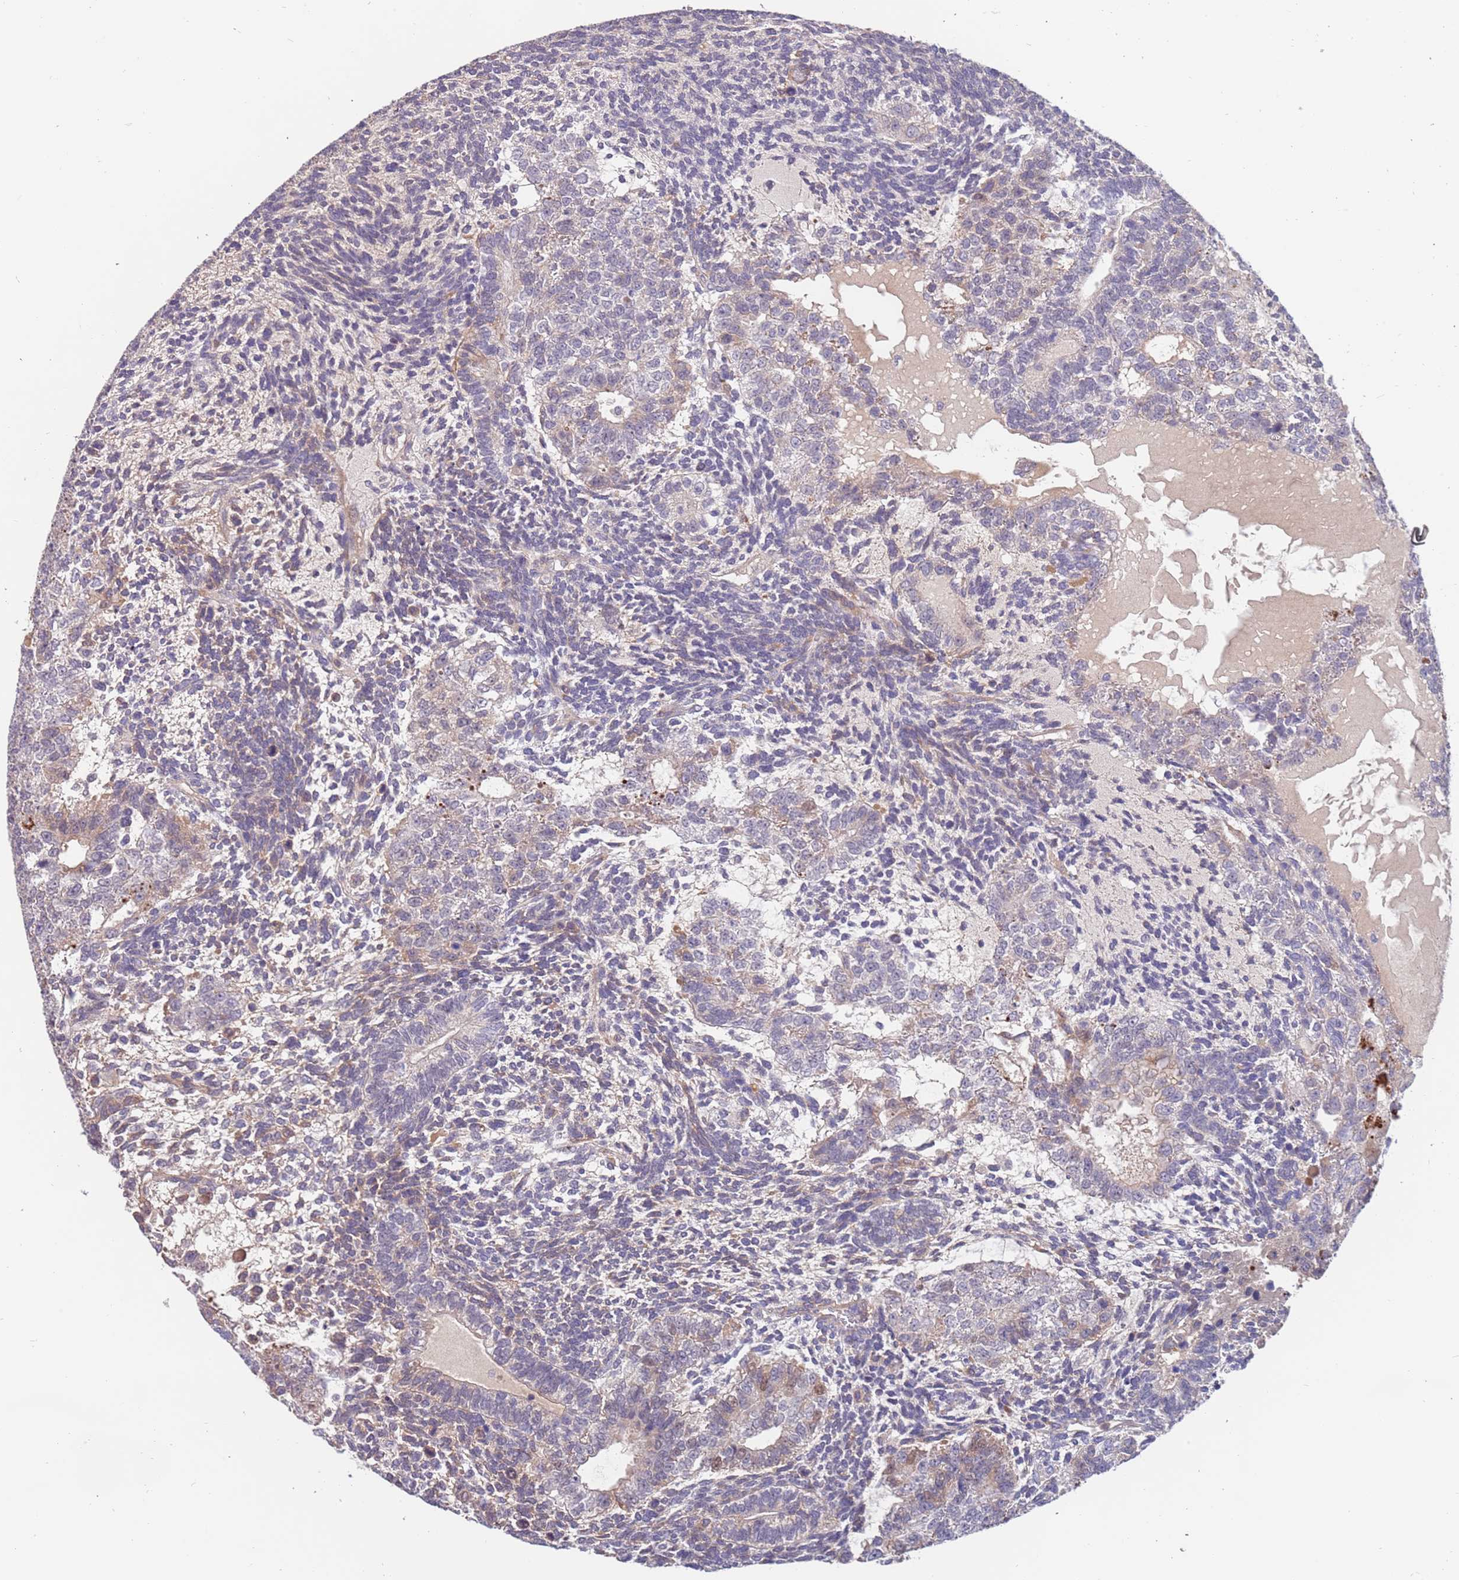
{"staining": {"intensity": "negative", "quantity": "none", "location": "none"}, "tissue": "testis cancer", "cell_type": "Tumor cells", "image_type": "cancer", "snomed": [{"axis": "morphology", "description": "Carcinoma, Embryonal, NOS"}, {"axis": "topography", "description": "Testis"}], "caption": "The image demonstrates no staining of tumor cells in testis embryonal carcinoma. (Stains: DAB immunohistochemistry (IHC) with hematoxylin counter stain, Microscopy: brightfield microscopy at high magnification).", "gene": "ZNF746", "patient": {"sex": "male", "age": 23}}